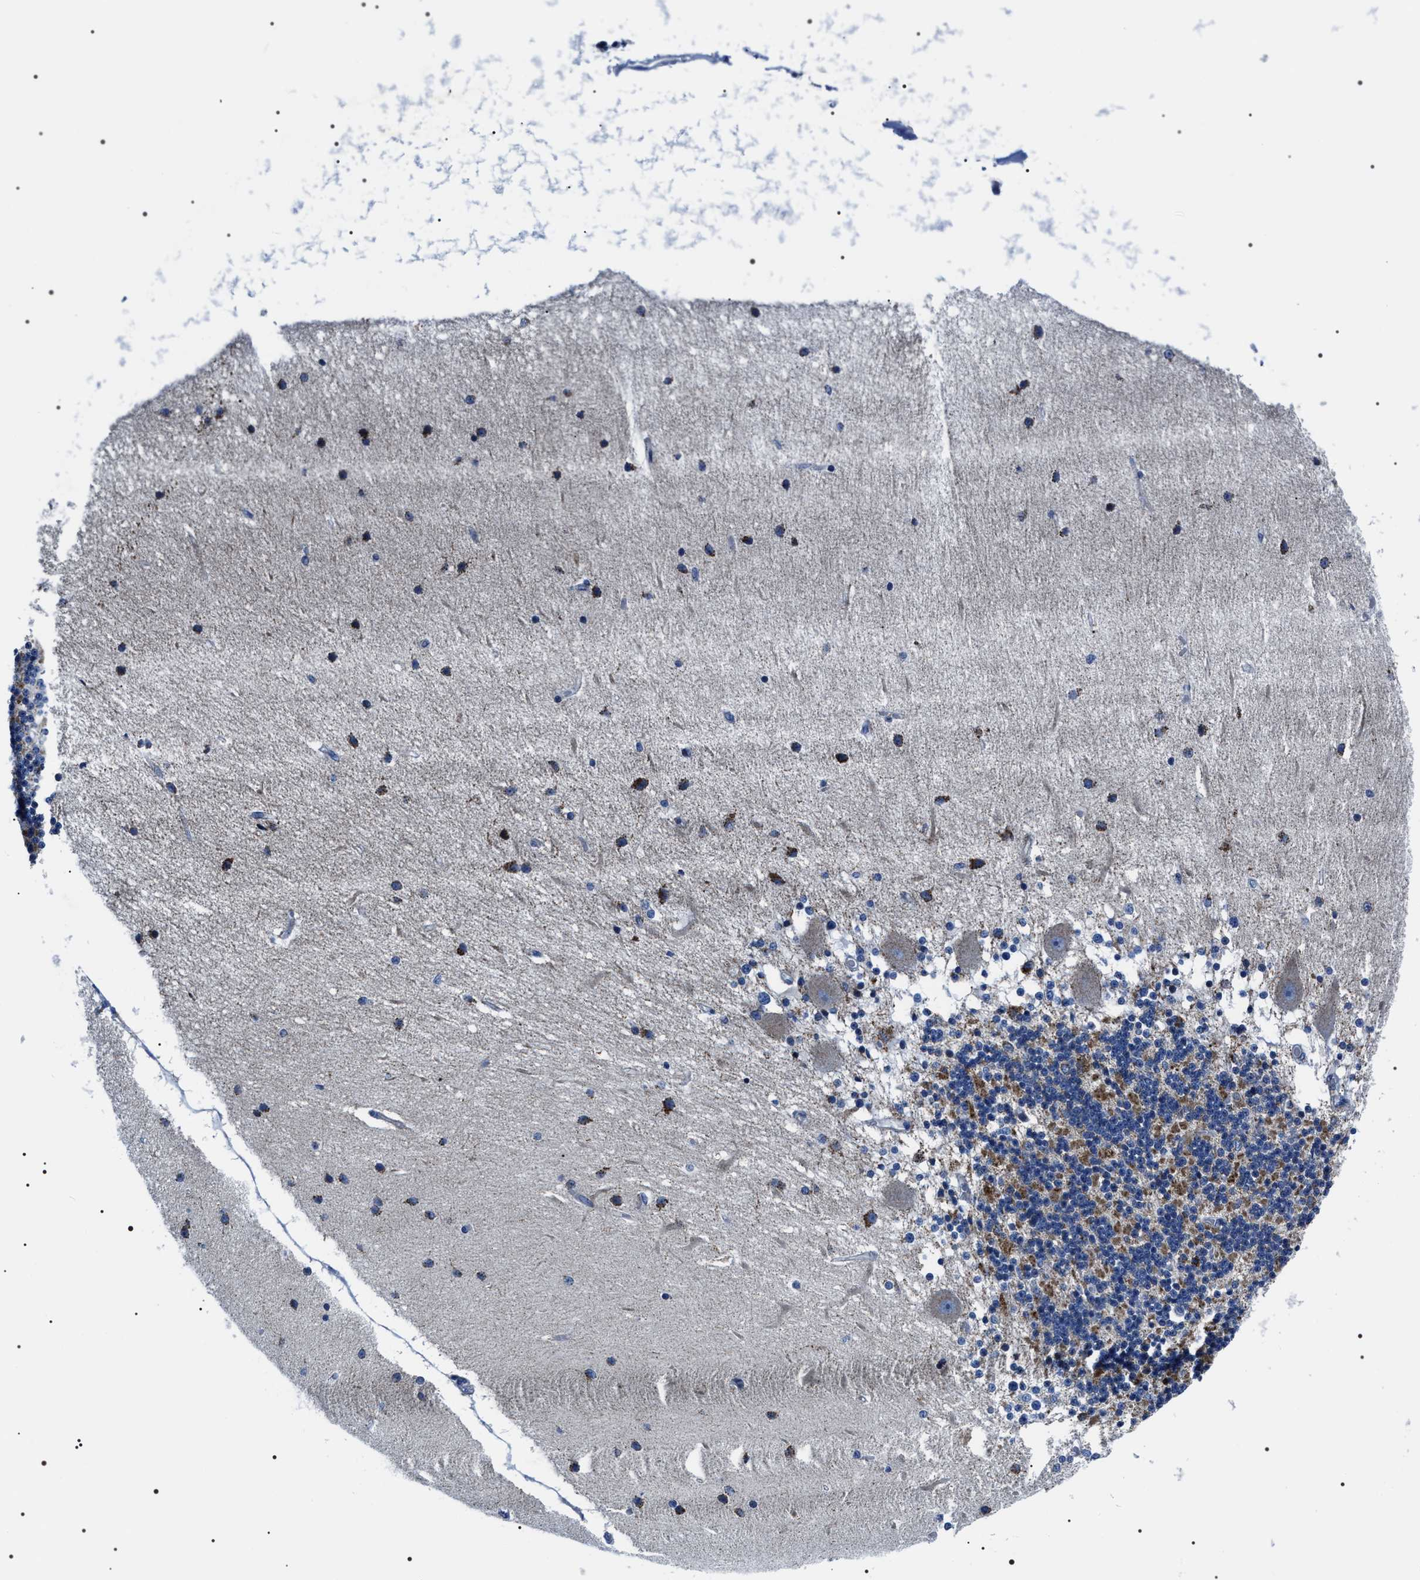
{"staining": {"intensity": "weak", "quantity": "25%-75%", "location": "cytoplasmic/membranous"}, "tissue": "cerebellum", "cell_type": "Cells in granular layer", "image_type": "normal", "snomed": [{"axis": "morphology", "description": "Normal tissue, NOS"}, {"axis": "topography", "description": "Cerebellum"}], "caption": "Protein staining of normal cerebellum shows weak cytoplasmic/membranous expression in about 25%-75% of cells in granular layer.", "gene": "NTMT1", "patient": {"sex": "female", "age": 54}}